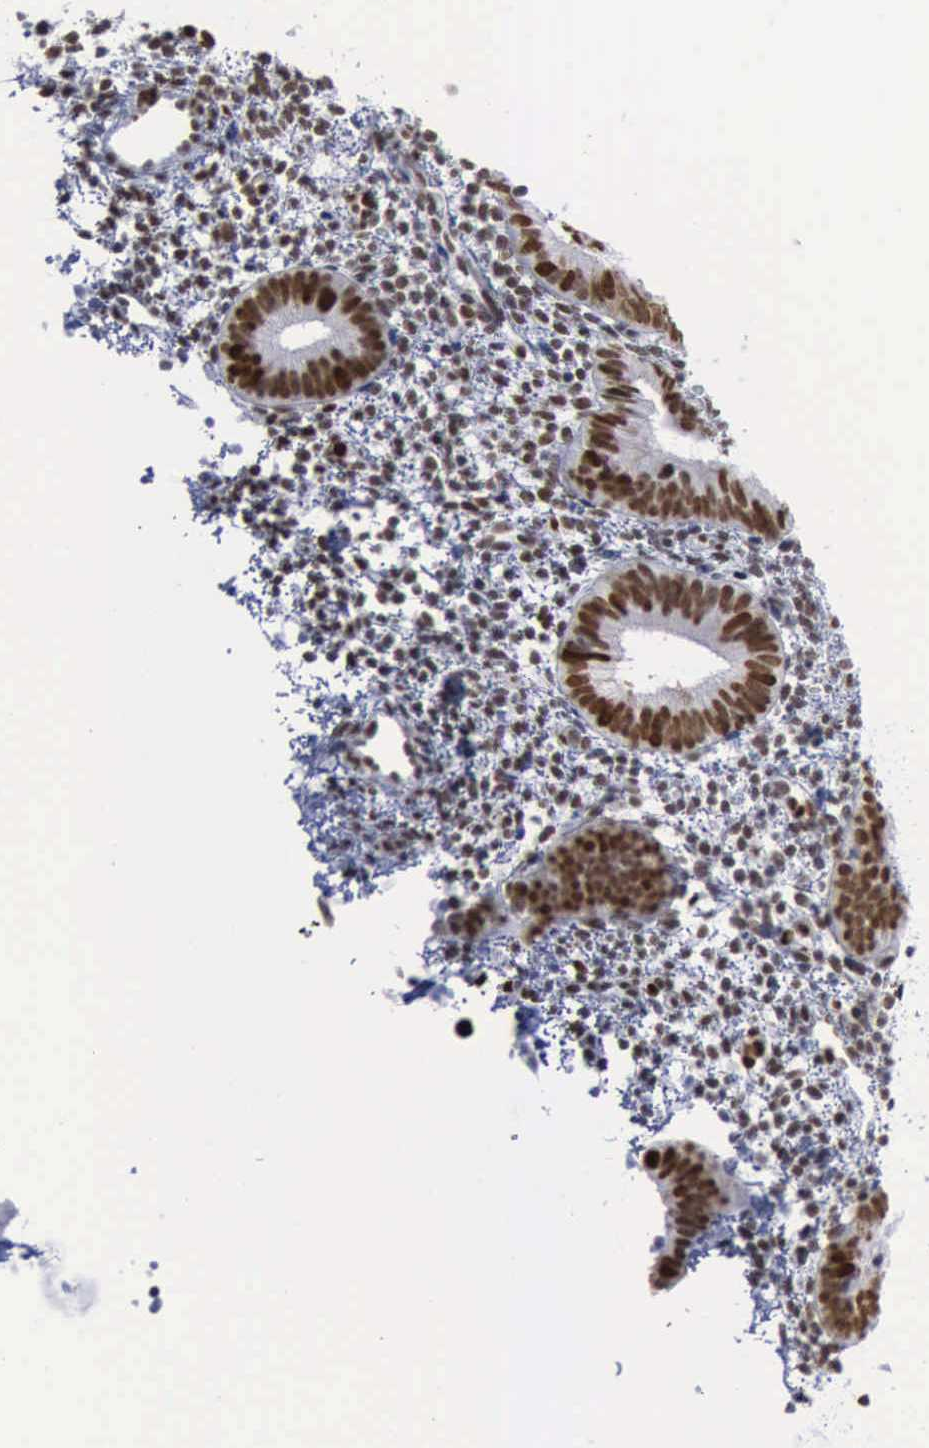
{"staining": {"intensity": "moderate", "quantity": "25%-75%", "location": "nuclear"}, "tissue": "endometrium", "cell_type": "Cells in endometrial stroma", "image_type": "normal", "snomed": [{"axis": "morphology", "description": "Normal tissue, NOS"}, {"axis": "topography", "description": "Endometrium"}], "caption": "A medium amount of moderate nuclear expression is present in approximately 25%-75% of cells in endometrial stroma in unremarkable endometrium.", "gene": "PCNA", "patient": {"sex": "female", "age": 35}}